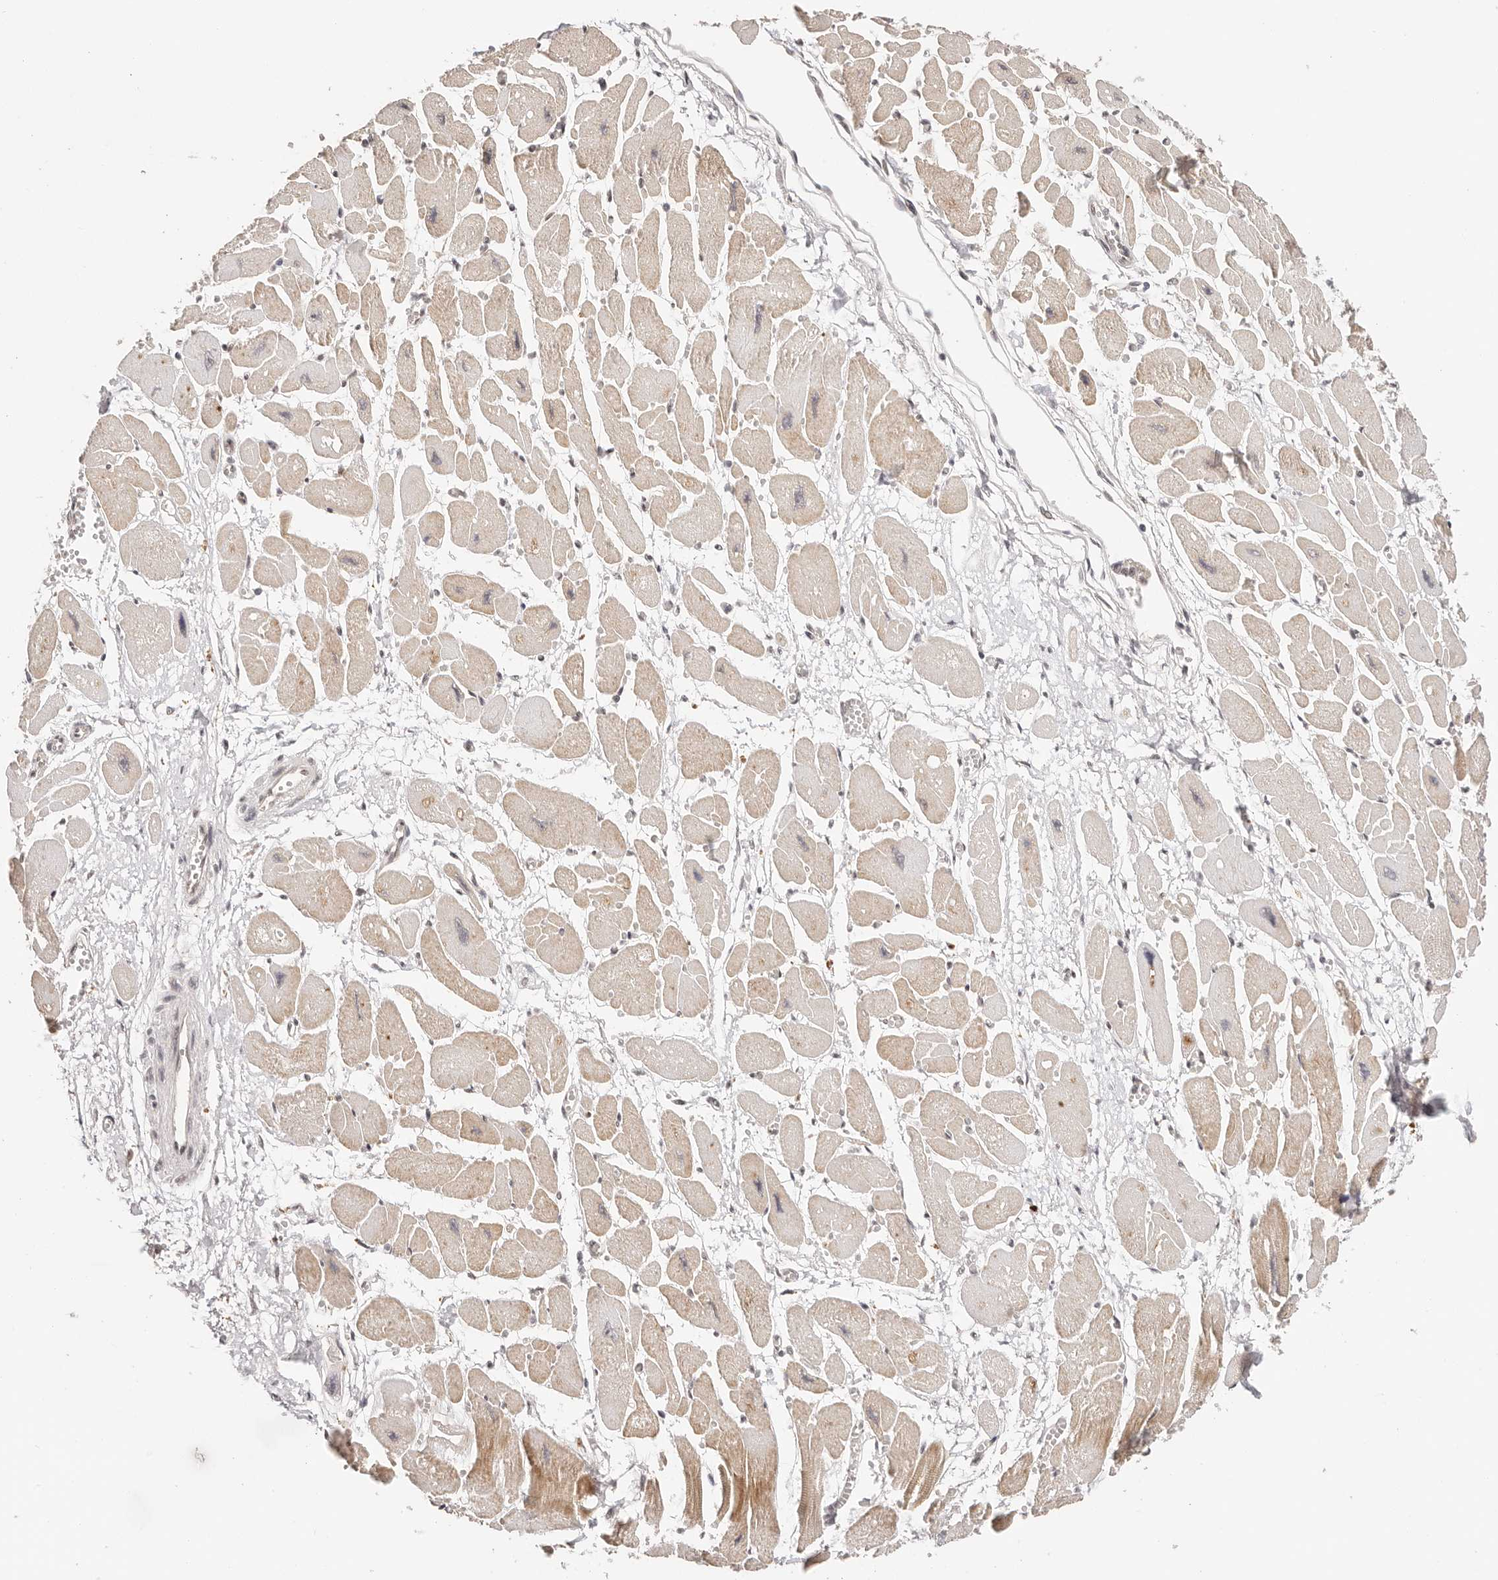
{"staining": {"intensity": "moderate", "quantity": "25%-75%", "location": "cytoplasmic/membranous"}, "tissue": "heart muscle", "cell_type": "Cardiomyocytes", "image_type": "normal", "snomed": [{"axis": "morphology", "description": "Normal tissue, NOS"}, {"axis": "topography", "description": "Heart"}], "caption": "The micrograph exhibits a brown stain indicating the presence of a protein in the cytoplasmic/membranous of cardiomyocytes in heart muscle.", "gene": "RFC3", "patient": {"sex": "female", "age": 54}}